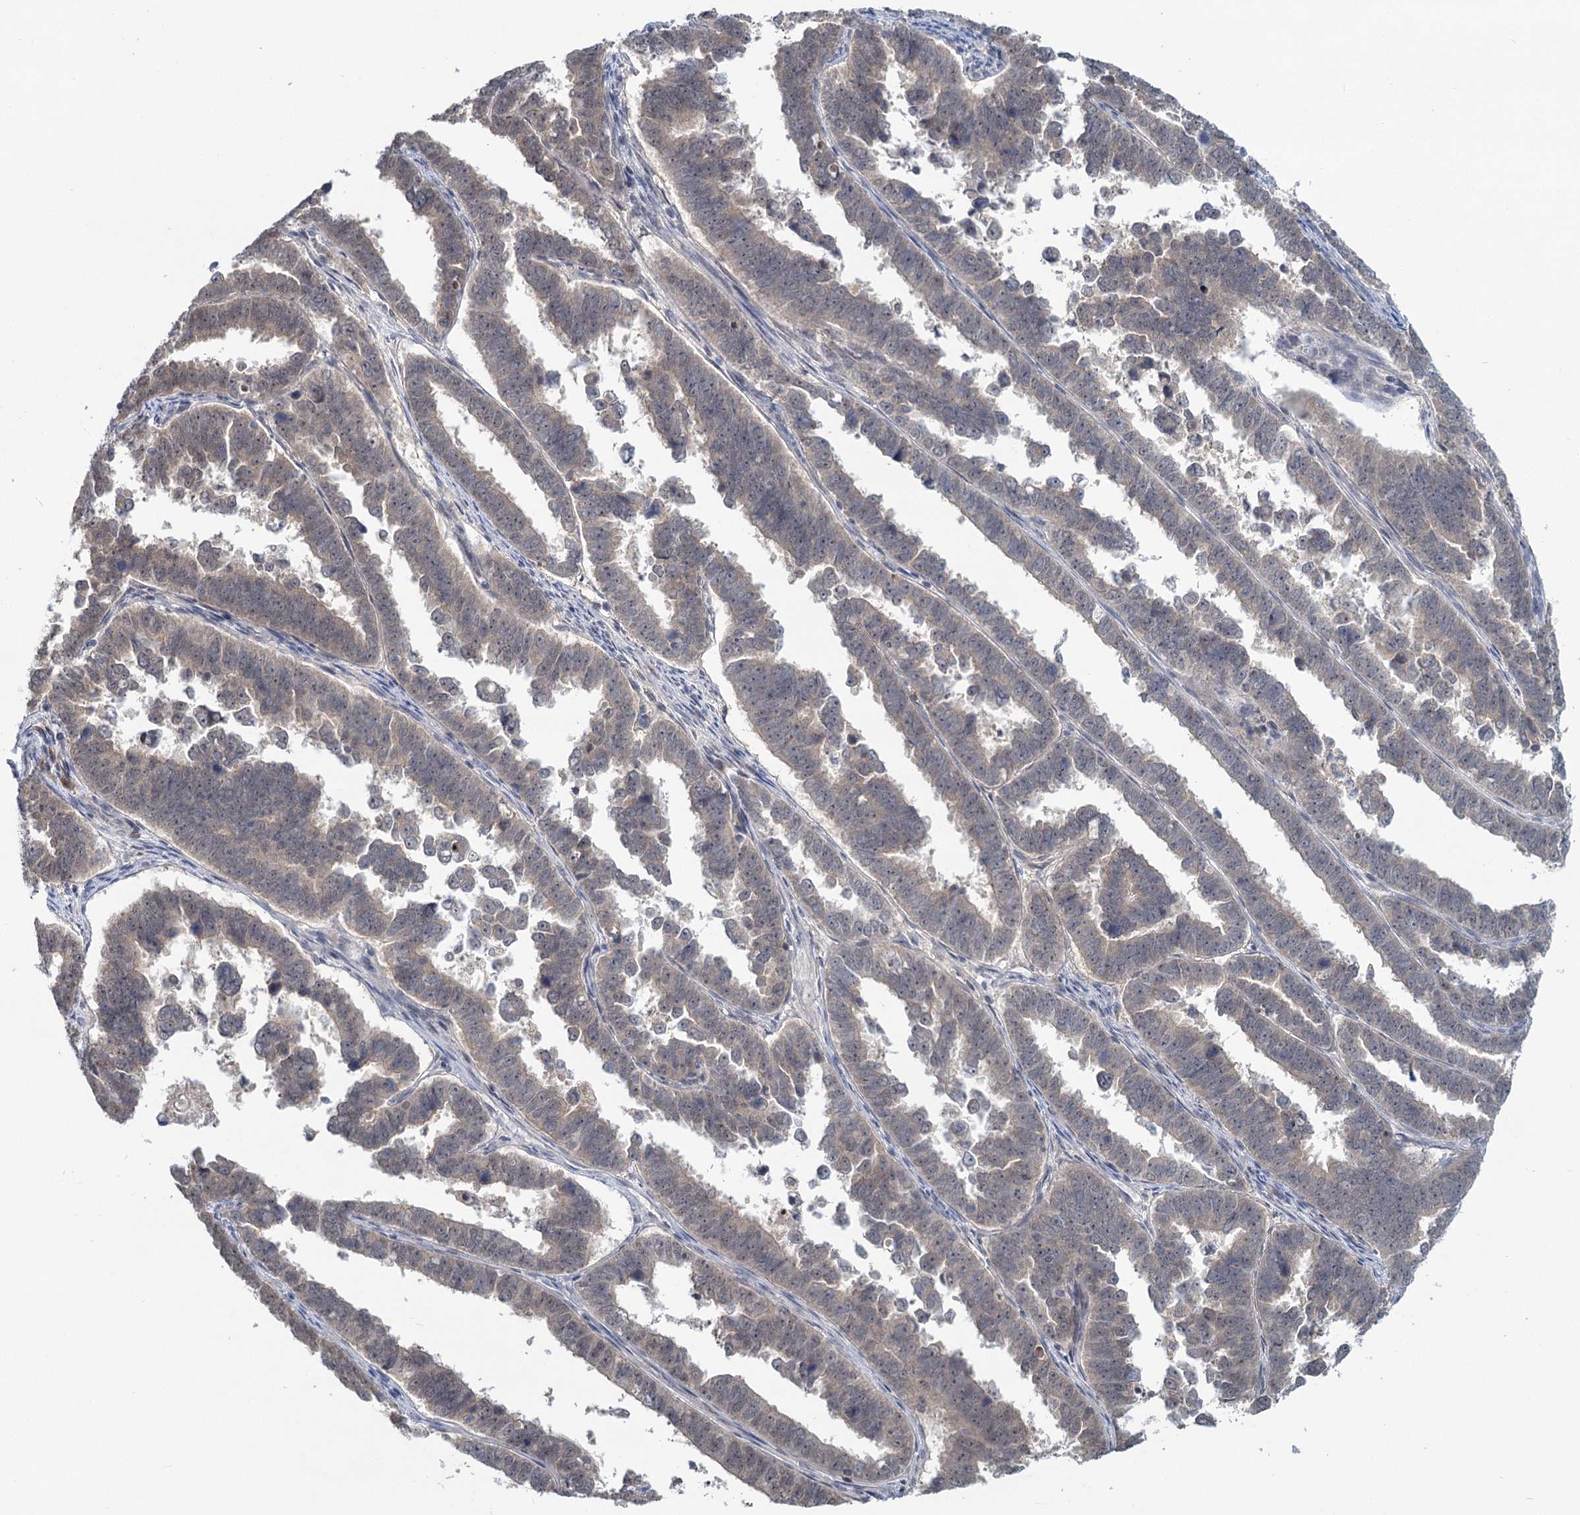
{"staining": {"intensity": "negative", "quantity": "none", "location": "none"}, "tissue": "endometrial cancer", "cell_type": "Tumor cells", "image_type": "cancer", "snomed": [{"axis": "morphology", "description": "Adenocarcinoma, NOS"}, {"axis": "topography", "description": "Endometrium"}], "caption": "The photomicrograph displays no staining of tumor cells in adenocarcinoma (endometrial).", "gene": "STAP1", "patient": {"sex": "female", "age": 75}}